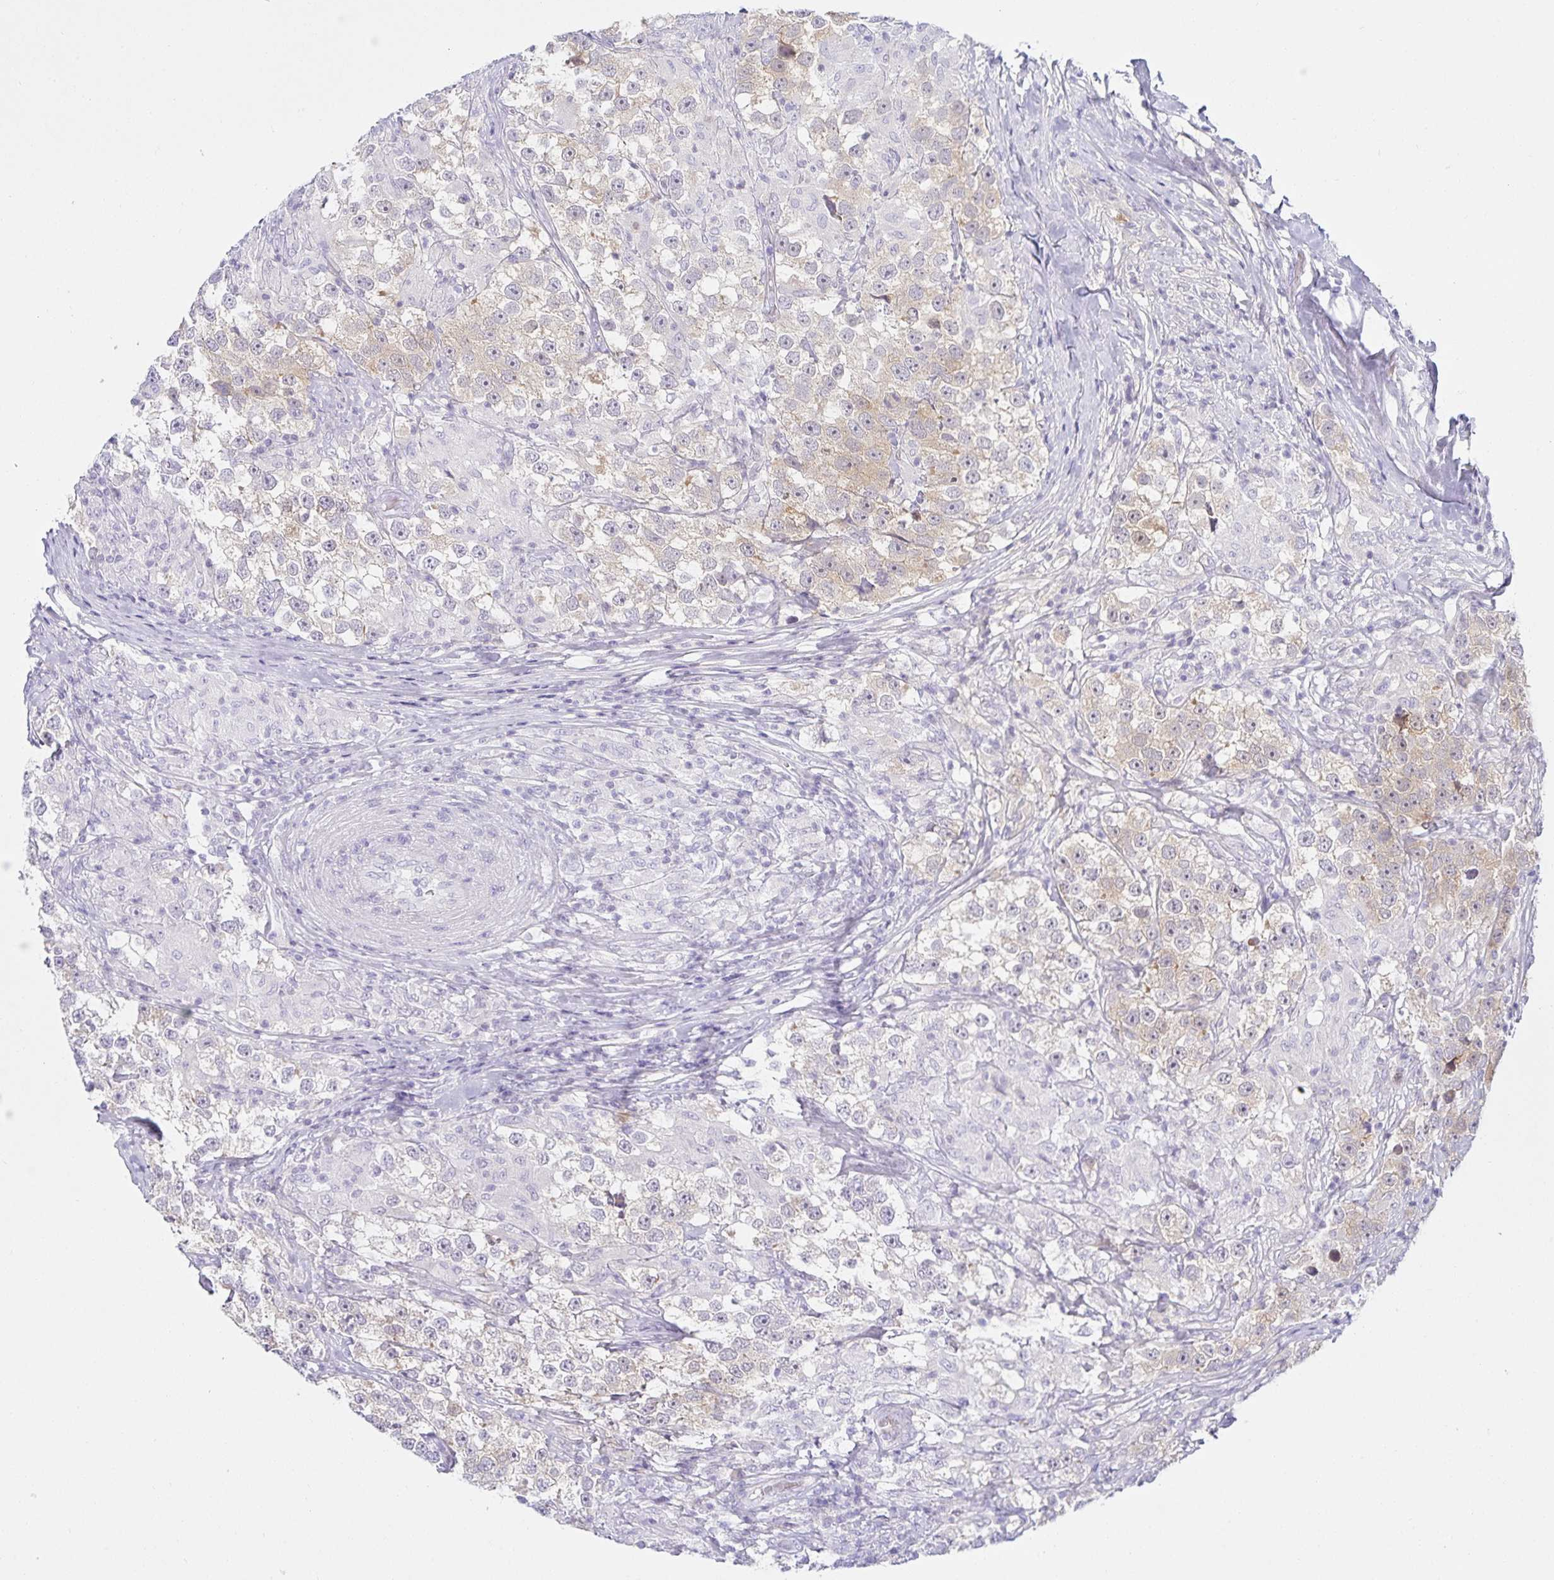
{"staining": {"intensity": "weak", "quantity": "<25%", "location": "cytoplasmic/membranous"}, "tissue": "testis cancer", "cell_type": "Tumor cells", "image_type": "cancer", "snomed": [{"axis": "morphology", "description": "Seminoma, NOS"}, {"axis": "topography", "description": "Testis"}], "caption": "Image shows no significant protein positivity in tumor cells of testis cancer.", "gene": "MON2", "patient": {"sex": "male", "age": 46}}